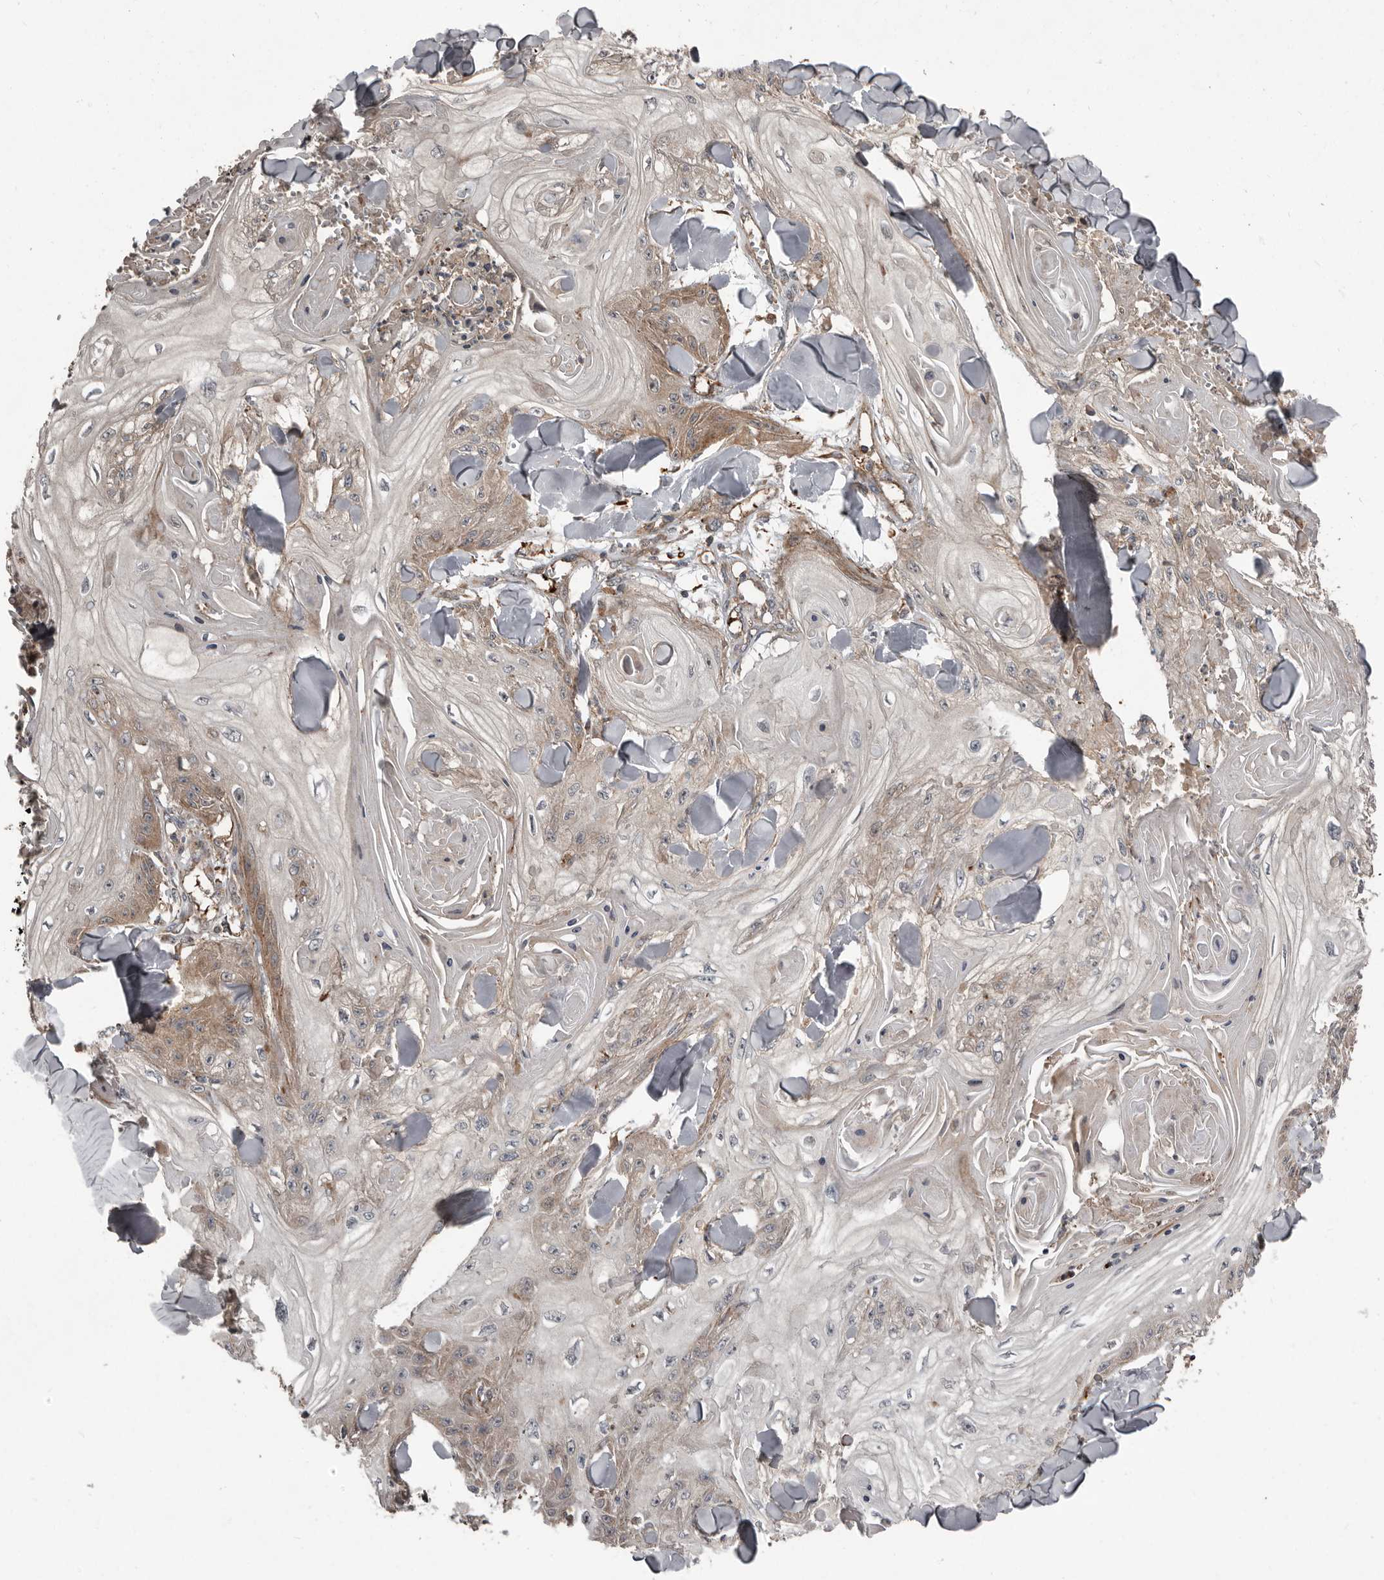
{"staining": {"intensity": "weak", "quantity": "<25%", "location": "cytoplasmic/membranous"}, "tissue": "skin cancer", "cell_type": "Tumor cells", "image_type": "cancer", "snomed": [{"axis": "morphology", "description": "Squamous cell carcinoma, NOS"}, {"axis": "topography", "description": "Skin"}], "caption": "Protein analysis of skin cancer displays no significant staining in tumor cells.", "gene": "FBXO31", "patient": {"sex": "male", "age": 74}}